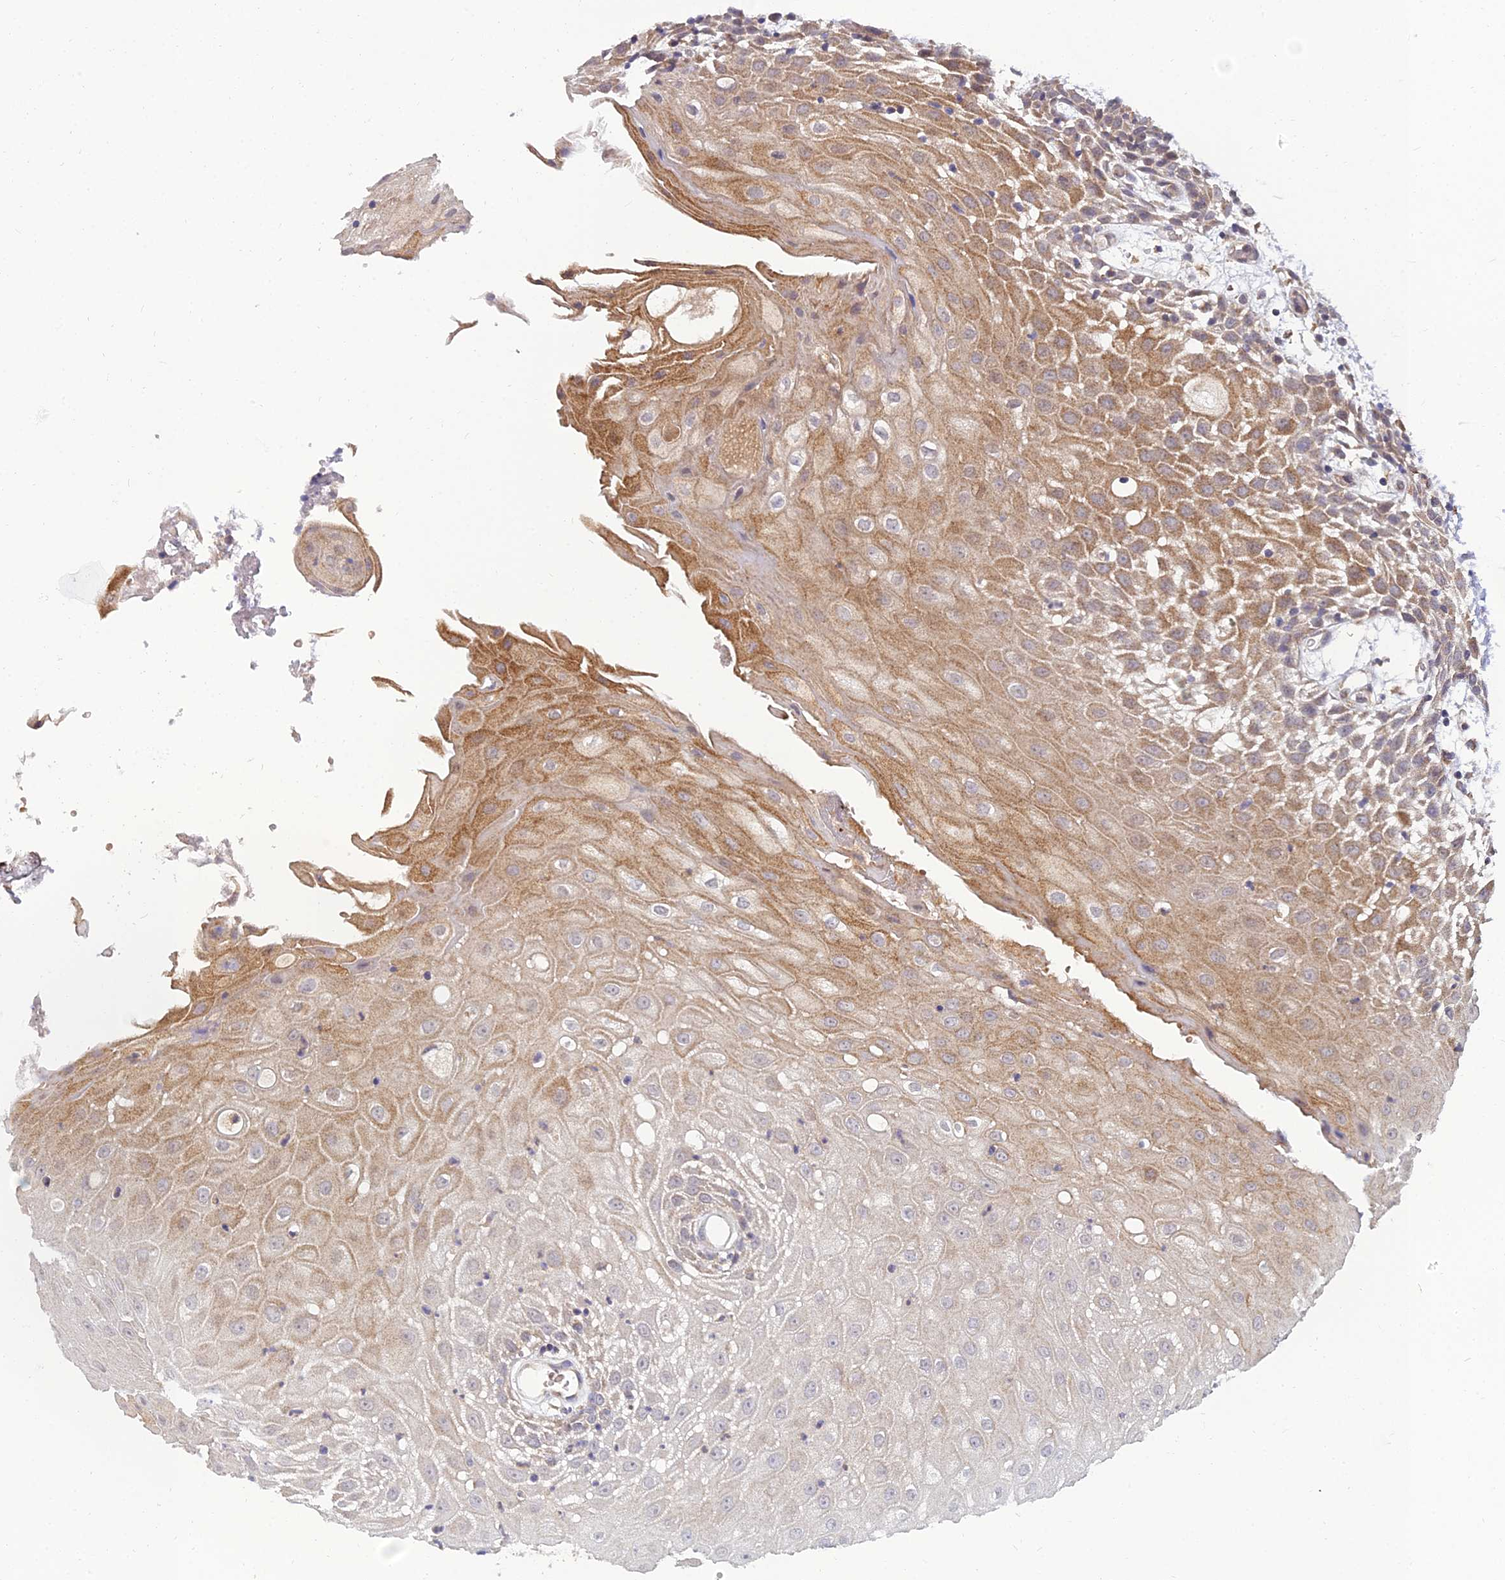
{"staining": {"intensity": "moderate", "quantity": "25%-75%", "location": "cytoplasmic/membranous"}, "tissue": "oral mucosa", "cell_type": "Squamous epithelial cells", "image_type": "normal", "snomed": [{"axis": "morphology", "description": "Normal tissue, NOS"}, {"axis": "topography", "description": "Skeletal muscle"}, {"axis": "topography", "description": "Oral tissue"}, {"axis": "topography", "description": "Salivary gland"}, {"axis": "topography", "description": "Peripheral nerve tissue"}], "caption": "The immunohistochemical stain shows moderate cytoplasmic/membranous expression in squamous epithelial cells of benign oral mucosa. The staining is performed using DAB (3,3'-diaminobenzidine) brown chromogen to label protein expression. The nuclei are counter-stained blue using hematoxylin.", "gene": "NPY", "patient": {"sex": "male", "age": 54}}